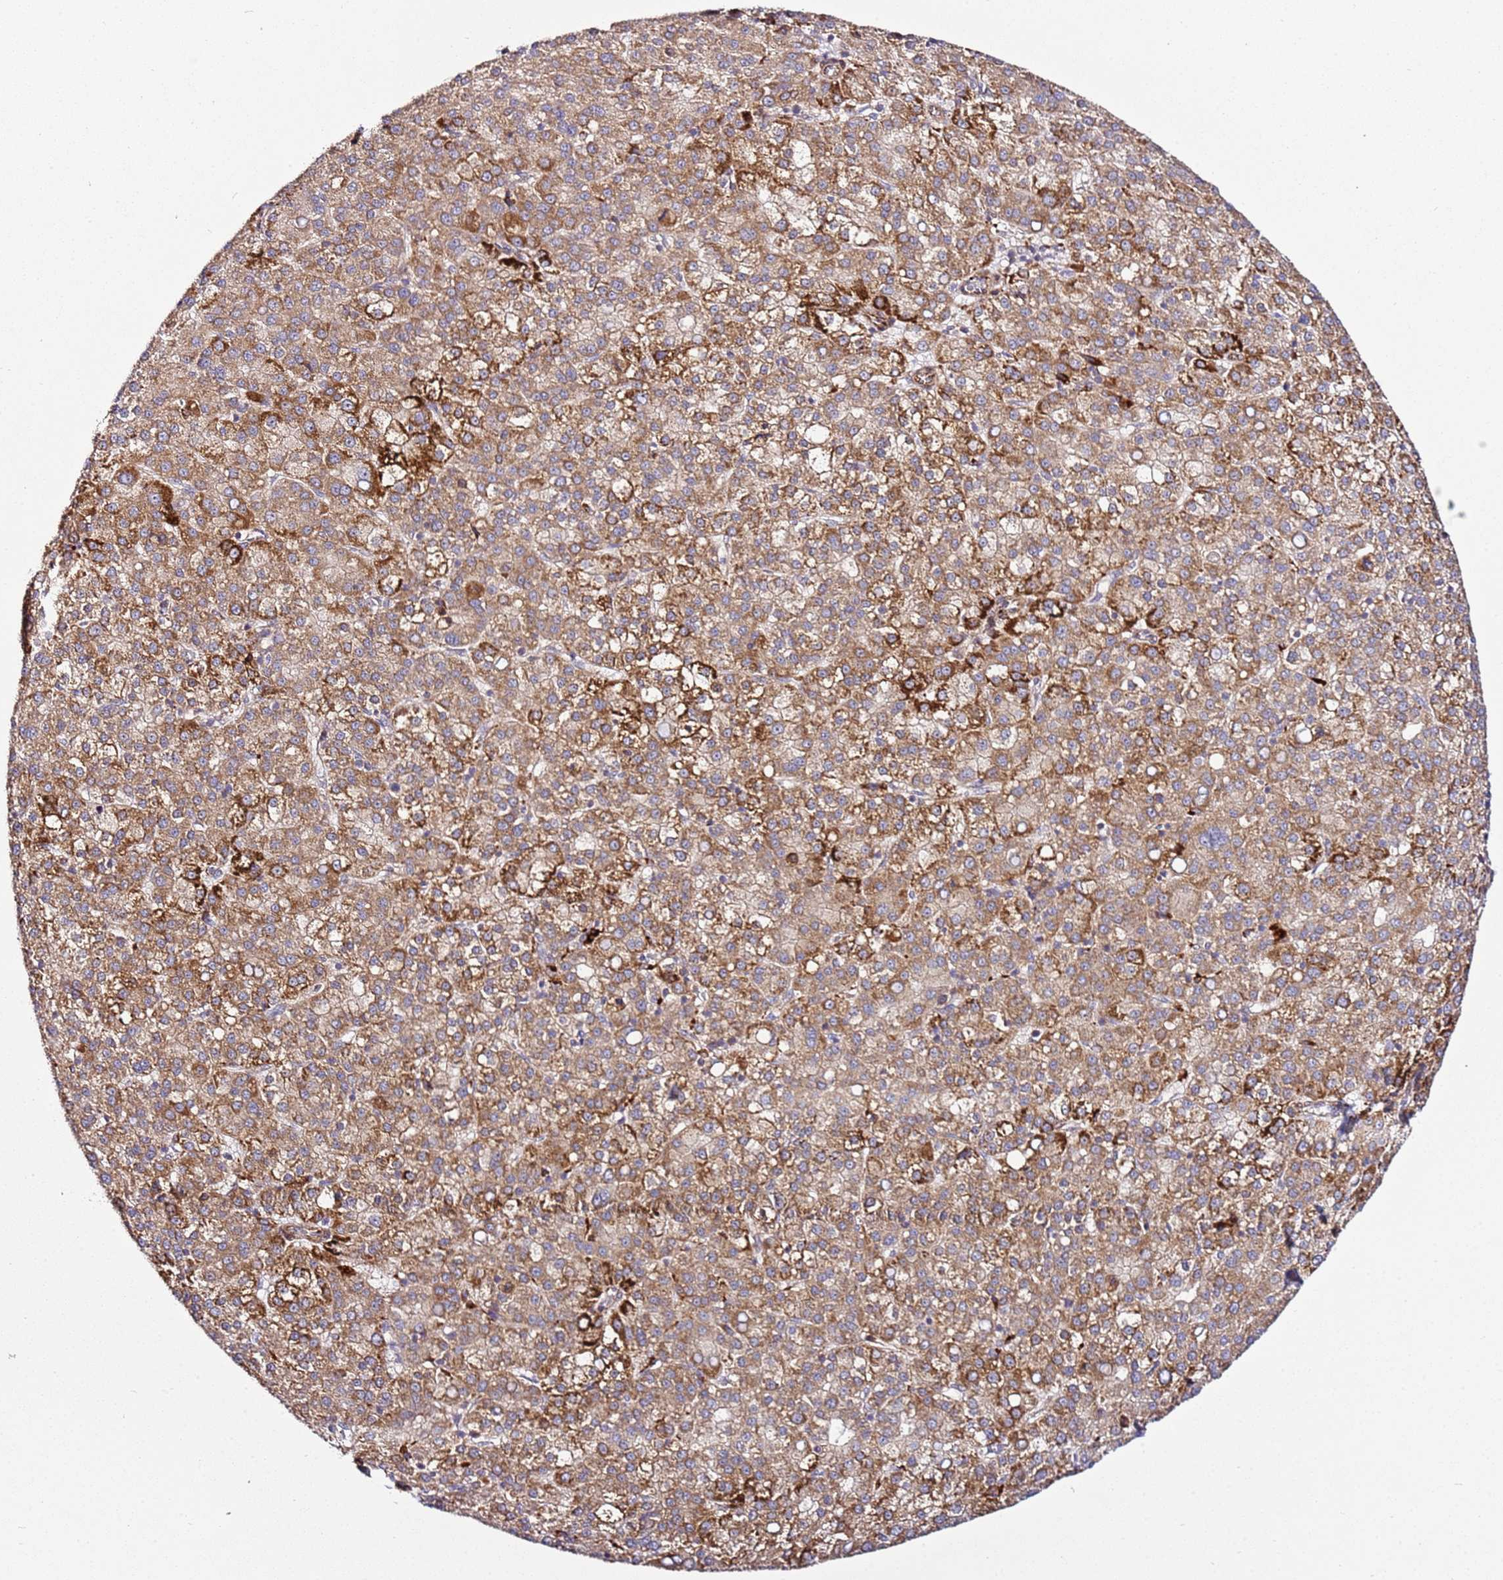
{"staining": {"intensity": "moderate", "quantity": ">75%", "location": "cytoplasmic/membranous"}, "tissue": "liver cancer", "cell_type": "Tumor cells", "image_type": "cancer", "snomed": [{"axis": "morphology", "description": "Carcinoma, Hepatocellular, NOS"}, {"axis": "topography", "description": "Liver"}], "caption": "Moderate cytoplasmic/membranous protein expression is seen in approximately >75% of tumor cells in liver cancer. The protein is stained brown, and the nuclei are stained in blue (DAB (3,3'-diaminobenzidine) IHC with brightfield microscopy, high magnification).", "gene": "PVRIG", "patient": {"sex": "female", "age": 58}}